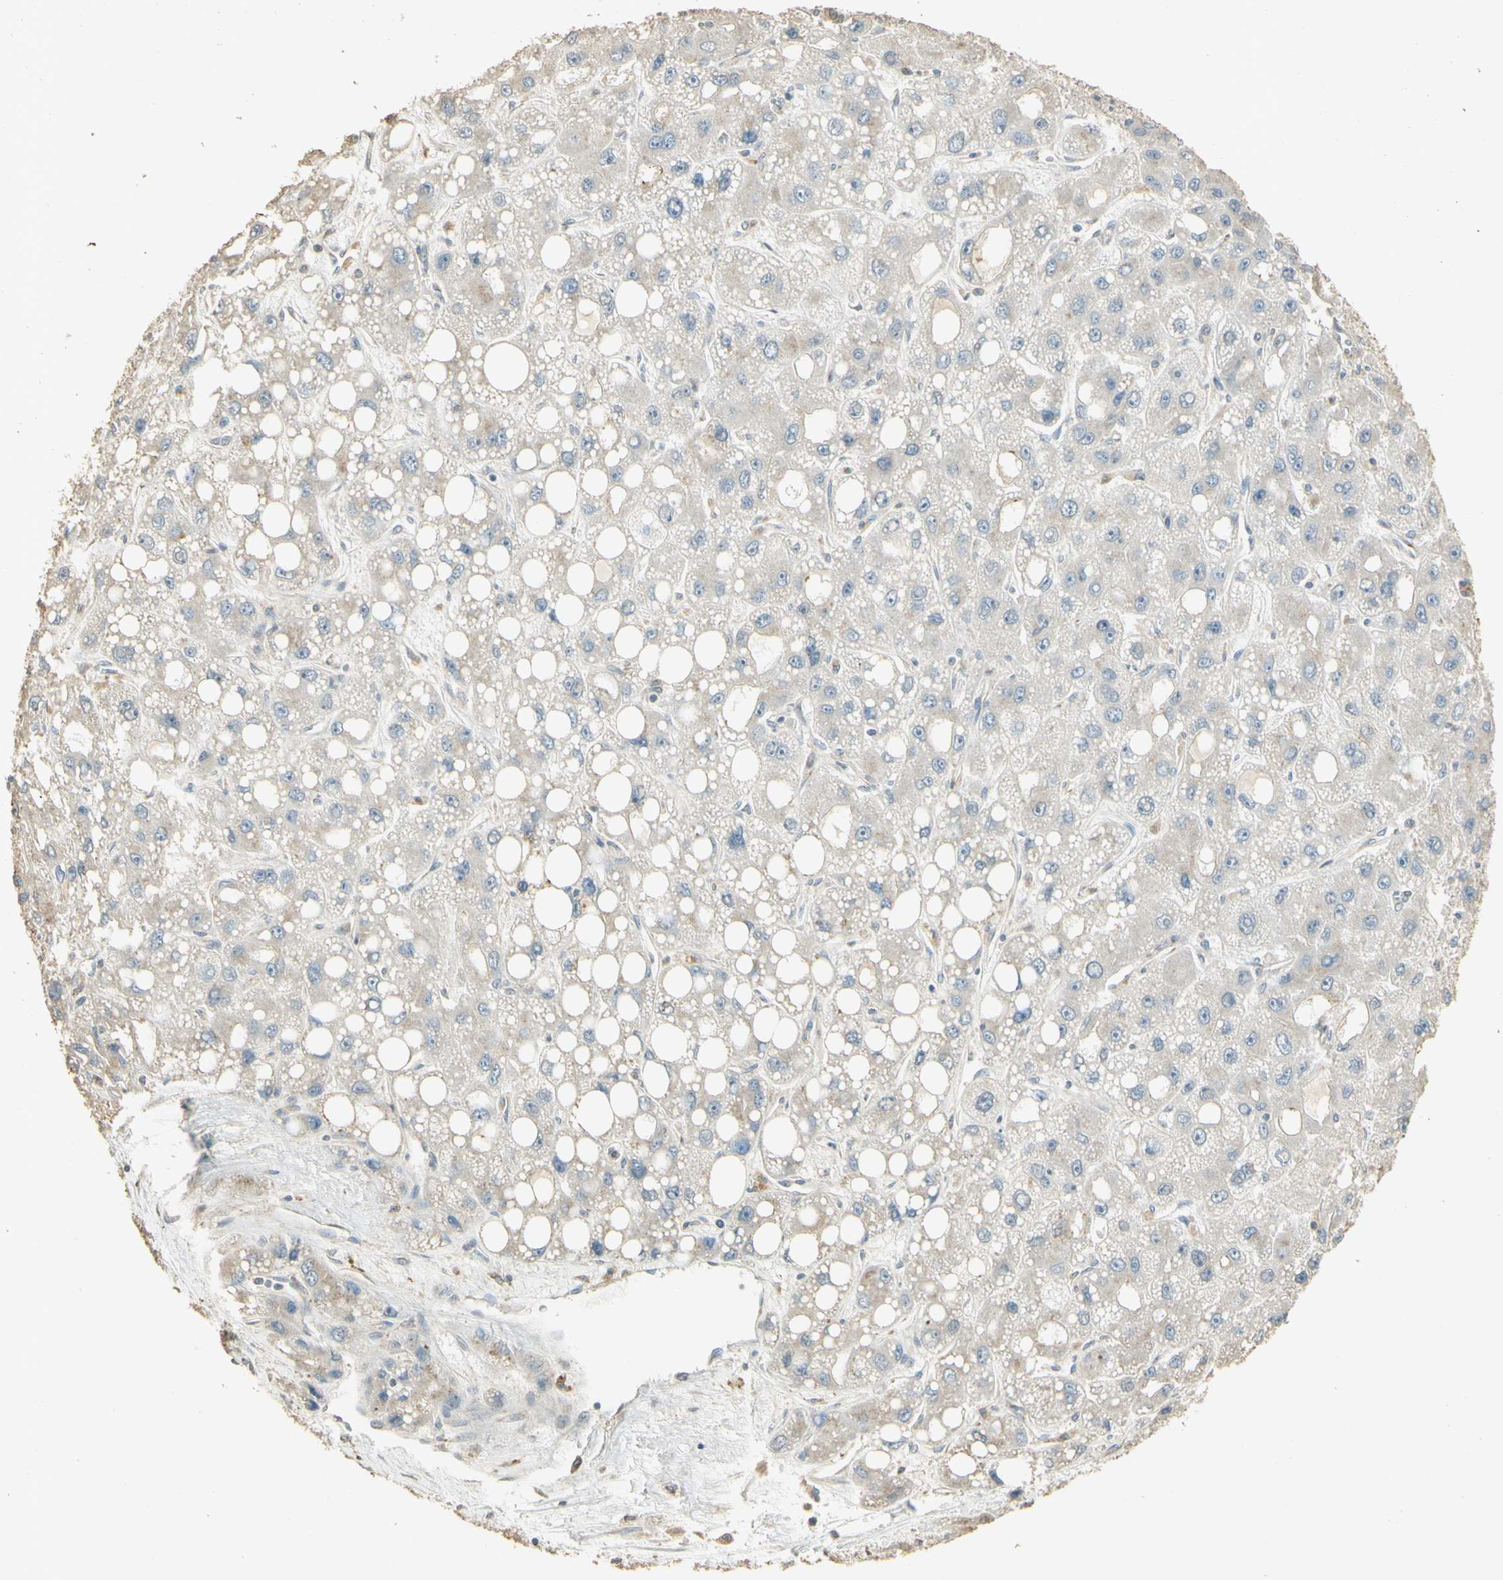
{"staining": {"intensity": "weak", "quantity": ">75%", "location": "cytoplasmic/membranous"}, "tissue": "liver cancer", "cell_type": "Tumor cells", "image_type": "cancer", "snomed": [{"axis": "morphology", "description": "Carcinoma, Hepatocellular, NOS"}, {"axis": "topography", "description": "Liver"}], "caption": "Immunohistochemical staining of liver cancer exhibits low levels of weak cytoplasmic/membranous expression in about >75% of tumor cells.", "gene": "UXS1", "patient": {"sex": "male", "age": 55}}